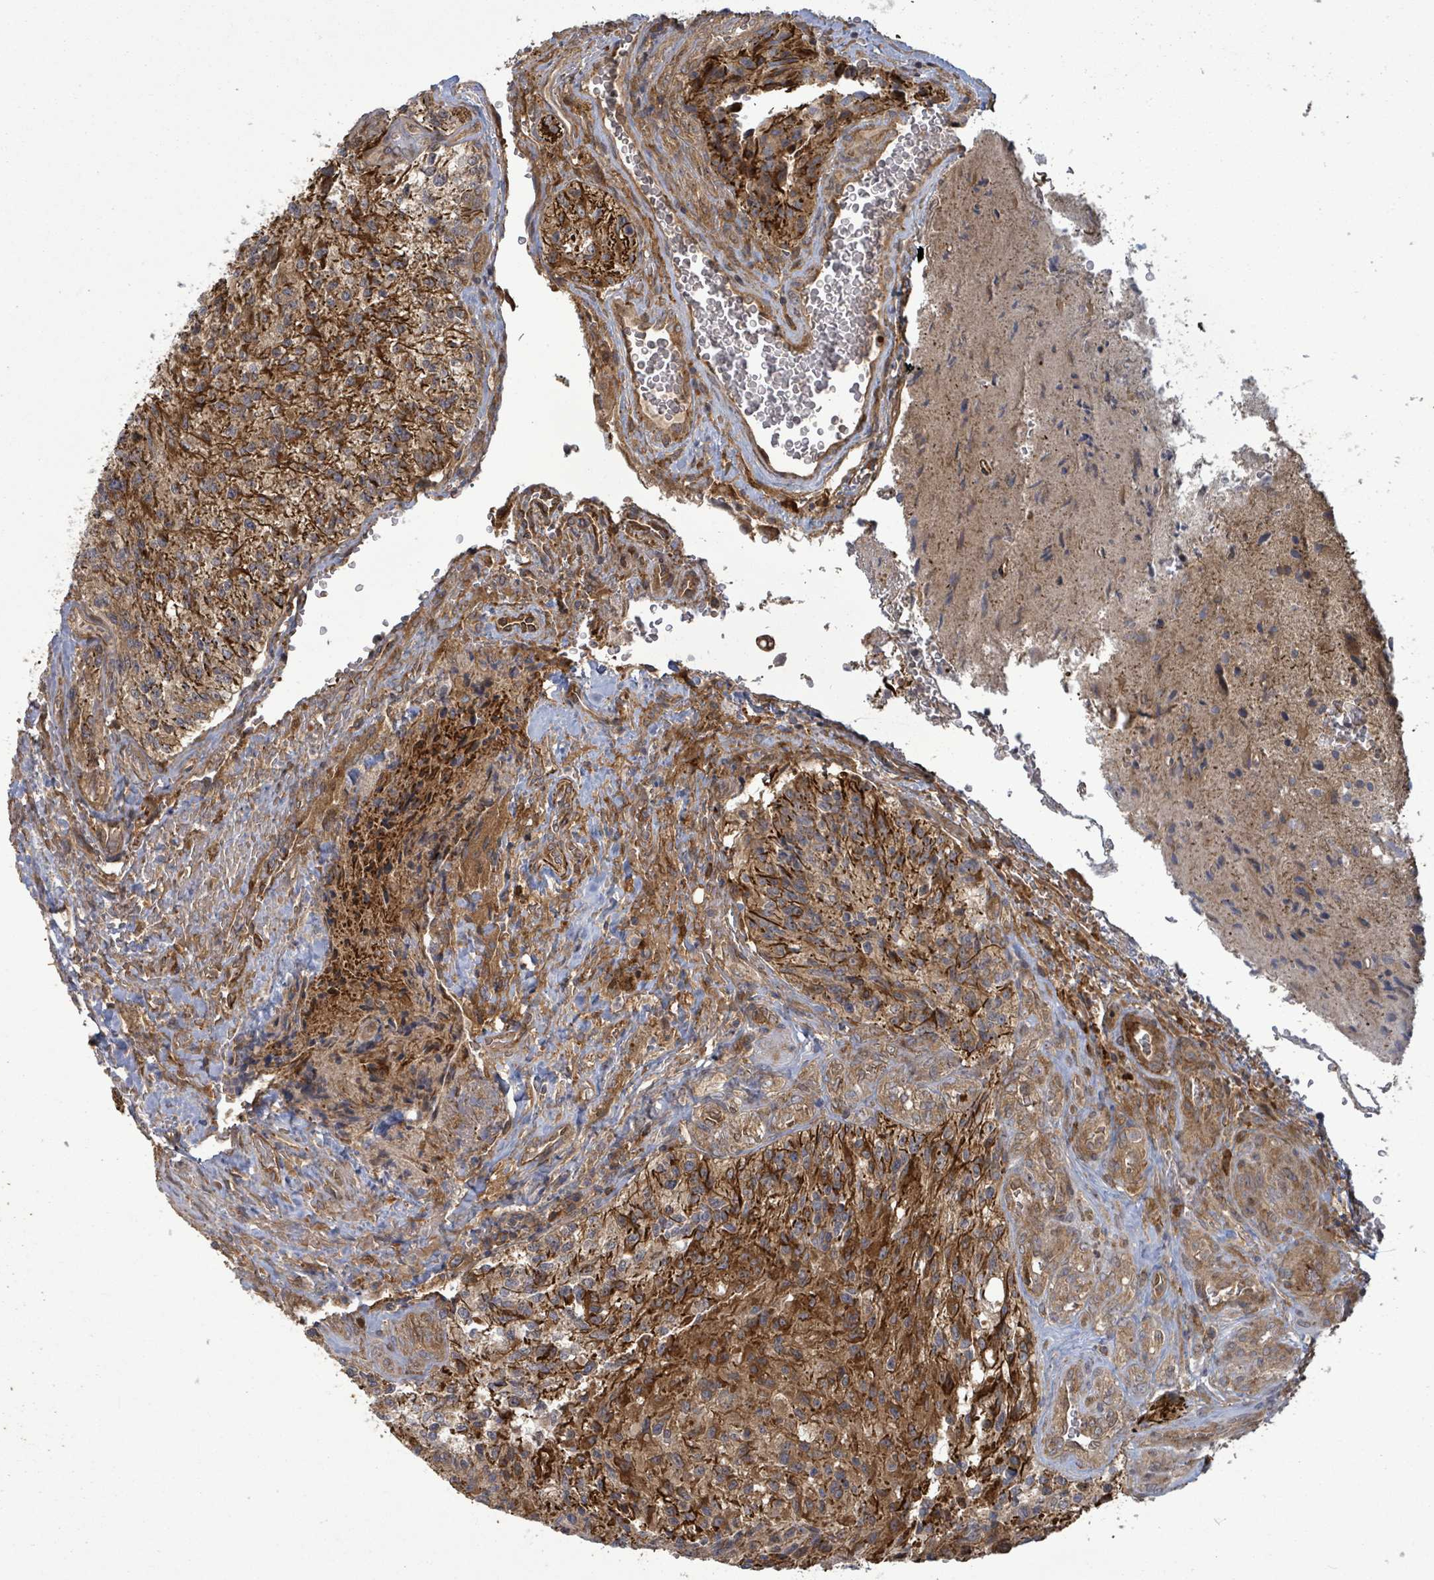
{"staining": {"intensity": "moderate", "quantity": "25%-75%", "location": "cytoplasmic/membranous"}, "tissue": "glioma", "cell_type": "Tumor cells", "image_type": "cancer", "snomed": [{"axis": "morphology", "description": "Normal tissue, NOS"}, {"axis": "morphology", "description": "Glioma, malignant, High grade"}, {"axis": "topography", "description": "Cerebral cortex"}], "caption": "A brown stain labels moderate cytoplasmic/membranous positivity of a protein in malignant glioma (high-grade) tumor cells.", "gene": "MAP3K6", "patient": {"sex": "male", "age": 56}}